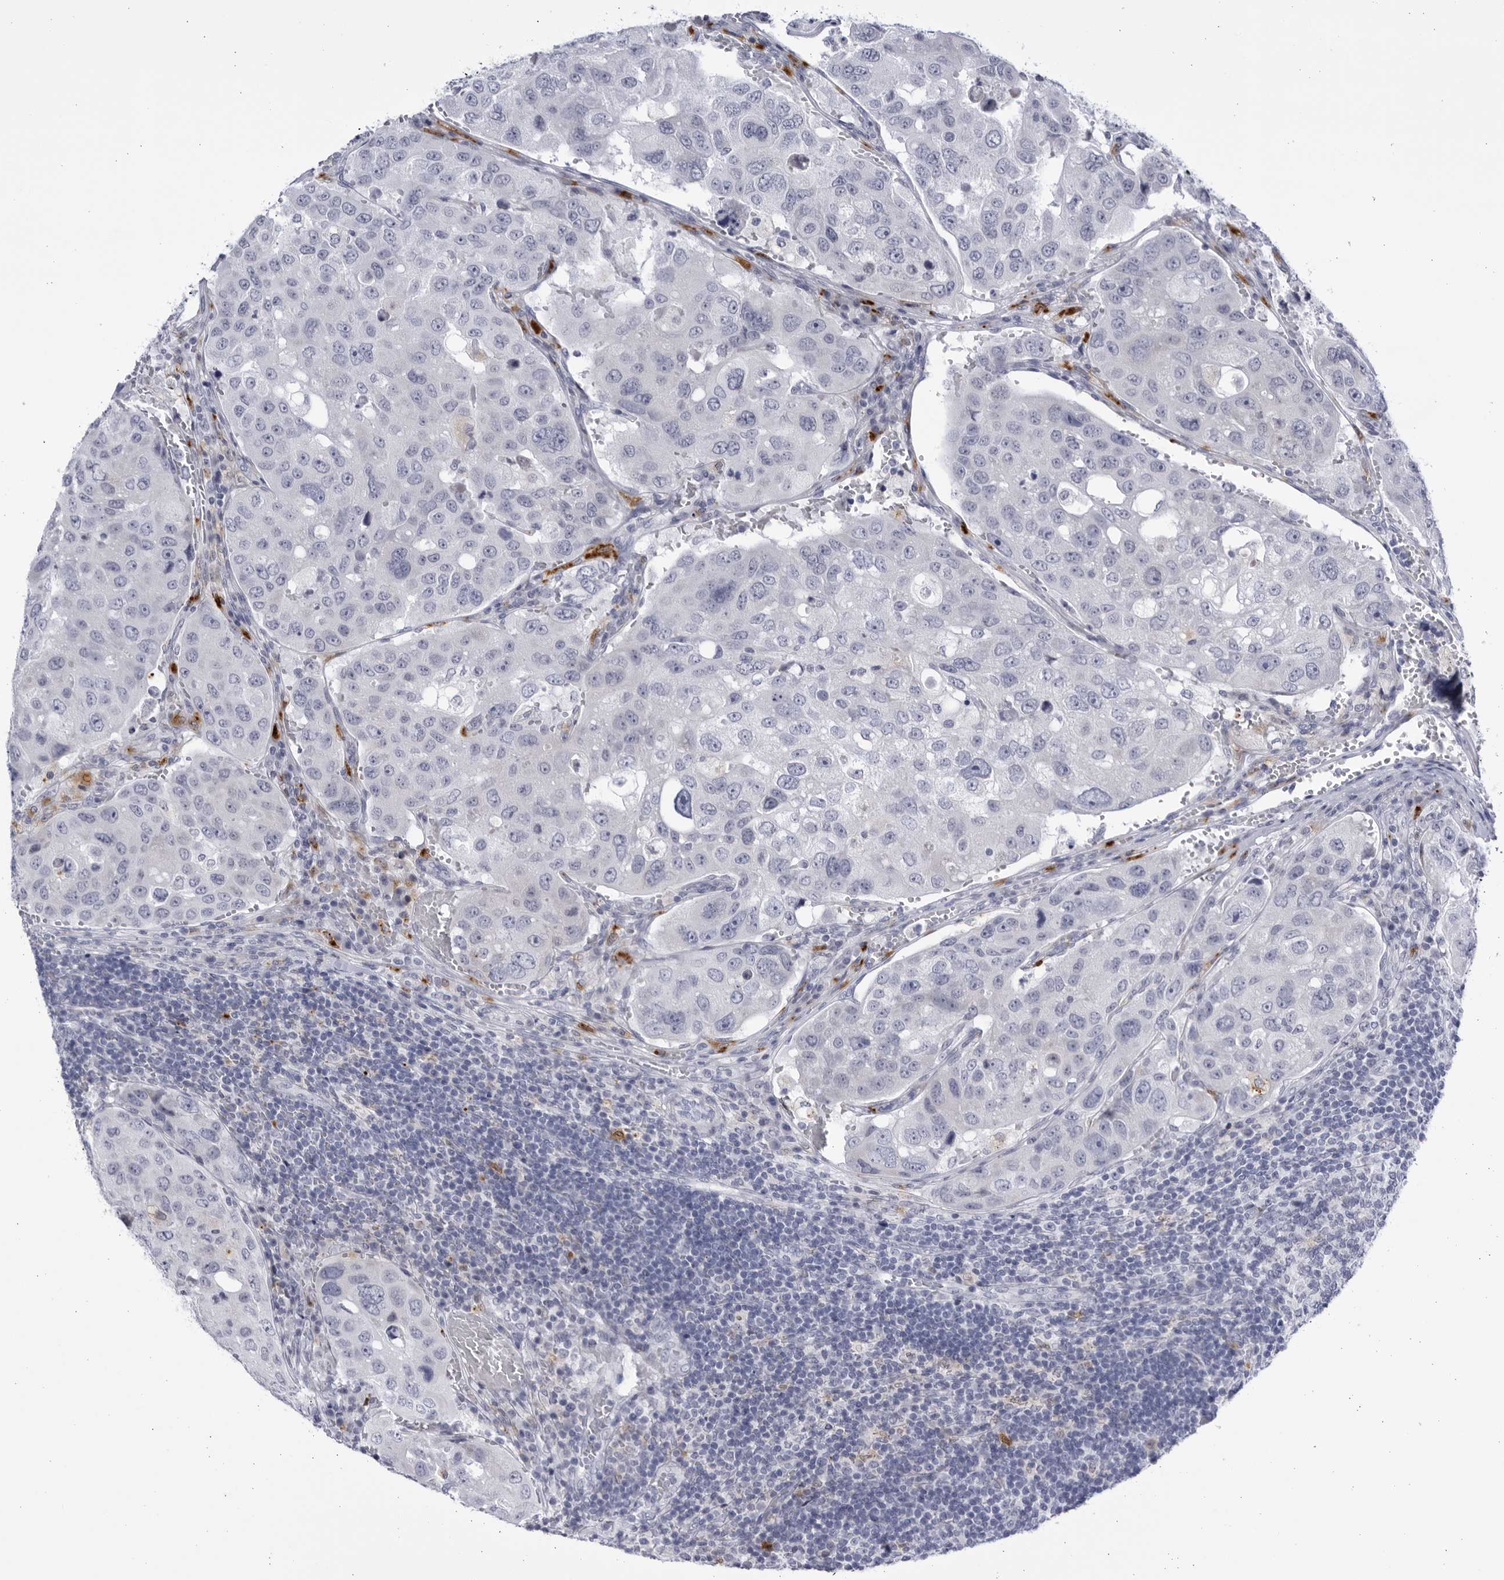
{"staining": {"intensity": "negative", "quantity": "none", "location": "none"}, "tissue": "urothelial cancer", "cell_type": "Tumor cells", "image_type": "cancer", "snomed": [{"axis": "morphology", "description": "Urothelial carcinoma, High grade"}, {"axis": "topography", "description": "Lymph node"}, {"axis": "topography", "description": "Urinary bladder"}], "caption": "Immunohistochemistry image of human urothelial carcinoma (high-grade) stained for a protein (brown), which shows no staining in tumor cells.", "gene": "CCDC181", "patient": {"sex": "male", "age": 51}}